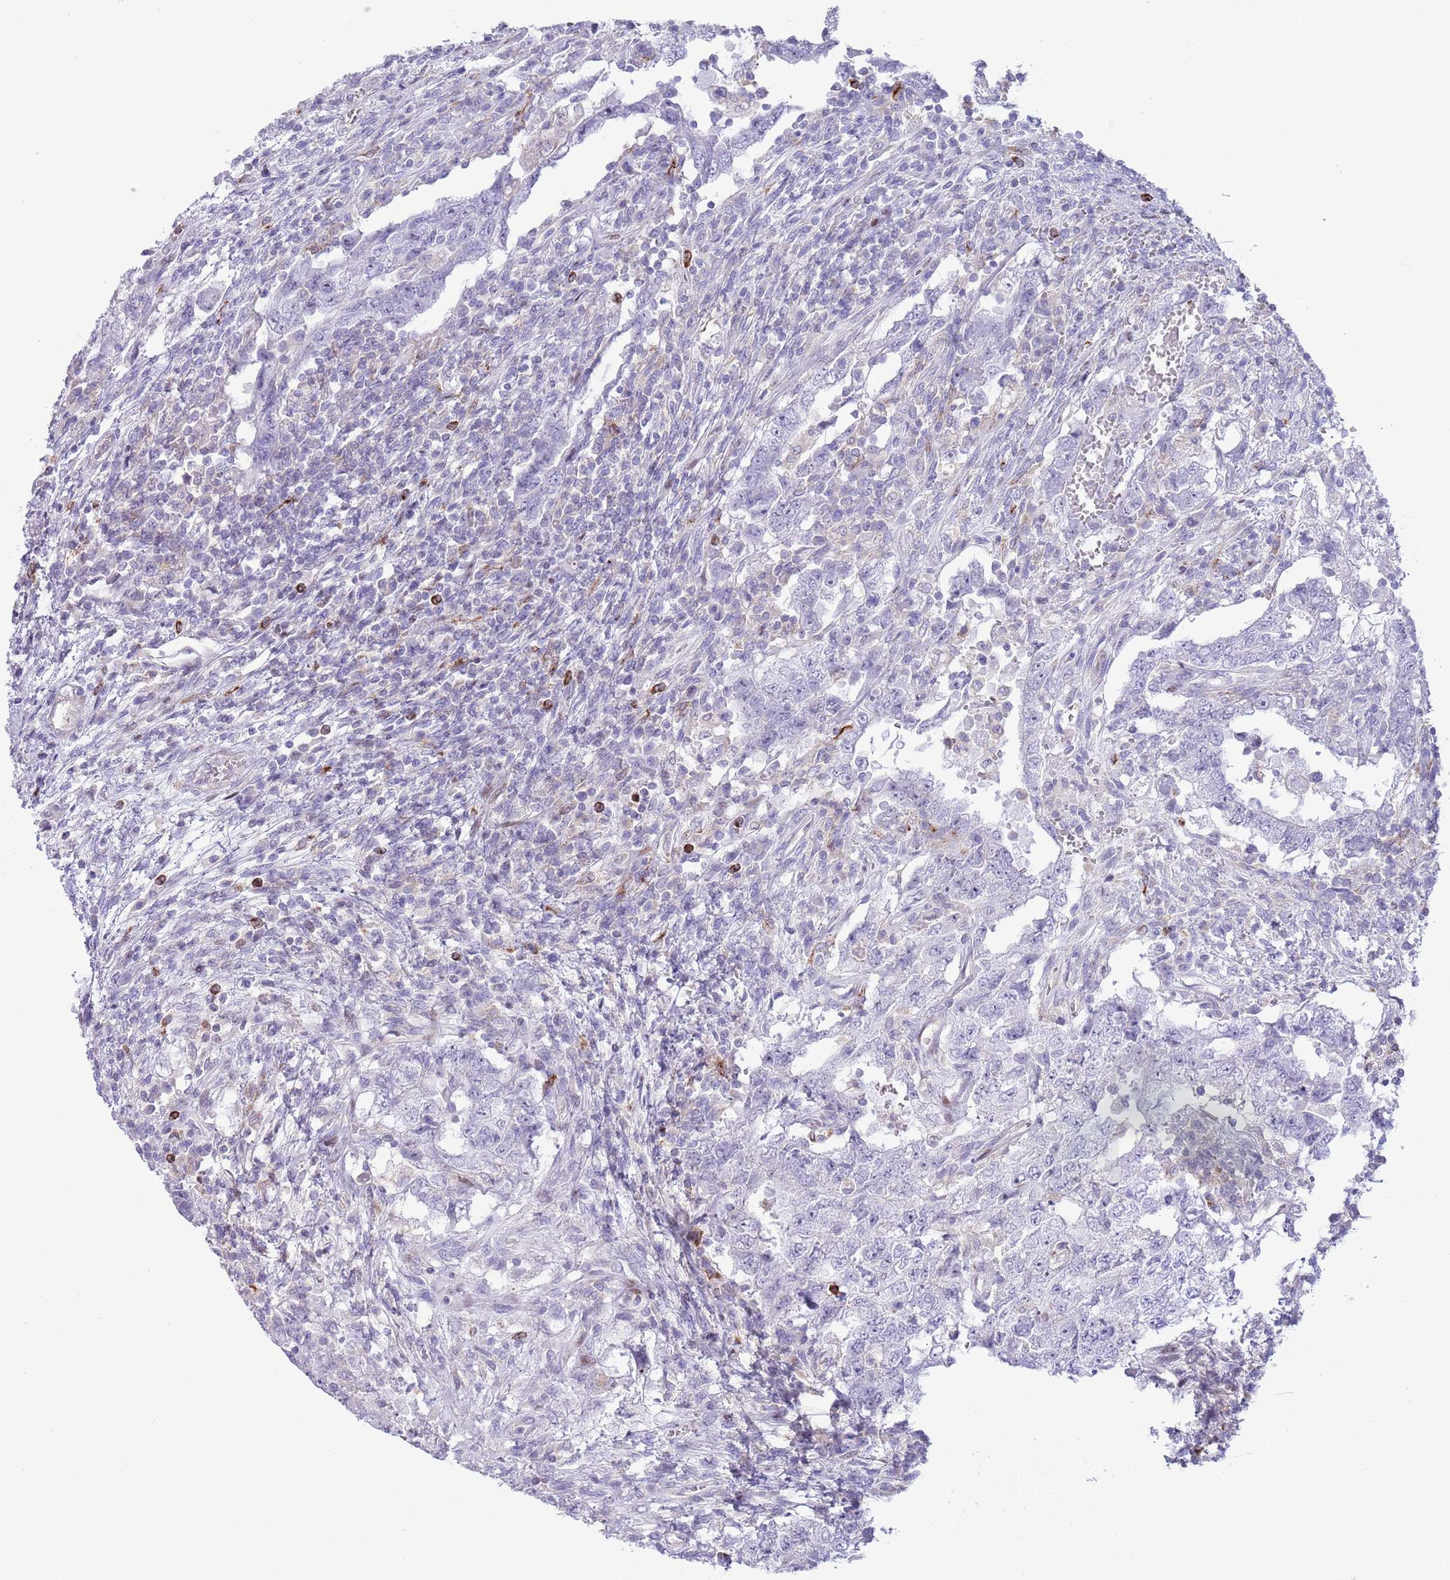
{"staining": {"intensity": "negative", "quantity": "none", "location": "none"}, "tissue": "testis cancer", "cell_type": "Tumor cells", "image_type": "cancer", "snomed": [{"axis": "morphology", "description": "Carcinoma, Embryonal, NOS"}, {"axis": "topography", "description": "Testis"}], "caption": "Immunohistochemistry micrograph of neoplastic tissue: human testis cancer (embryonal carcinoma) stained with DAB displays no significant protein expression in tumor cells. (DAB (3,3'-diaminobenzidine) IHC with hematoxylin counter stain).", "gene": "ANO8", "patient": {"sex": "male", "age": 26}}